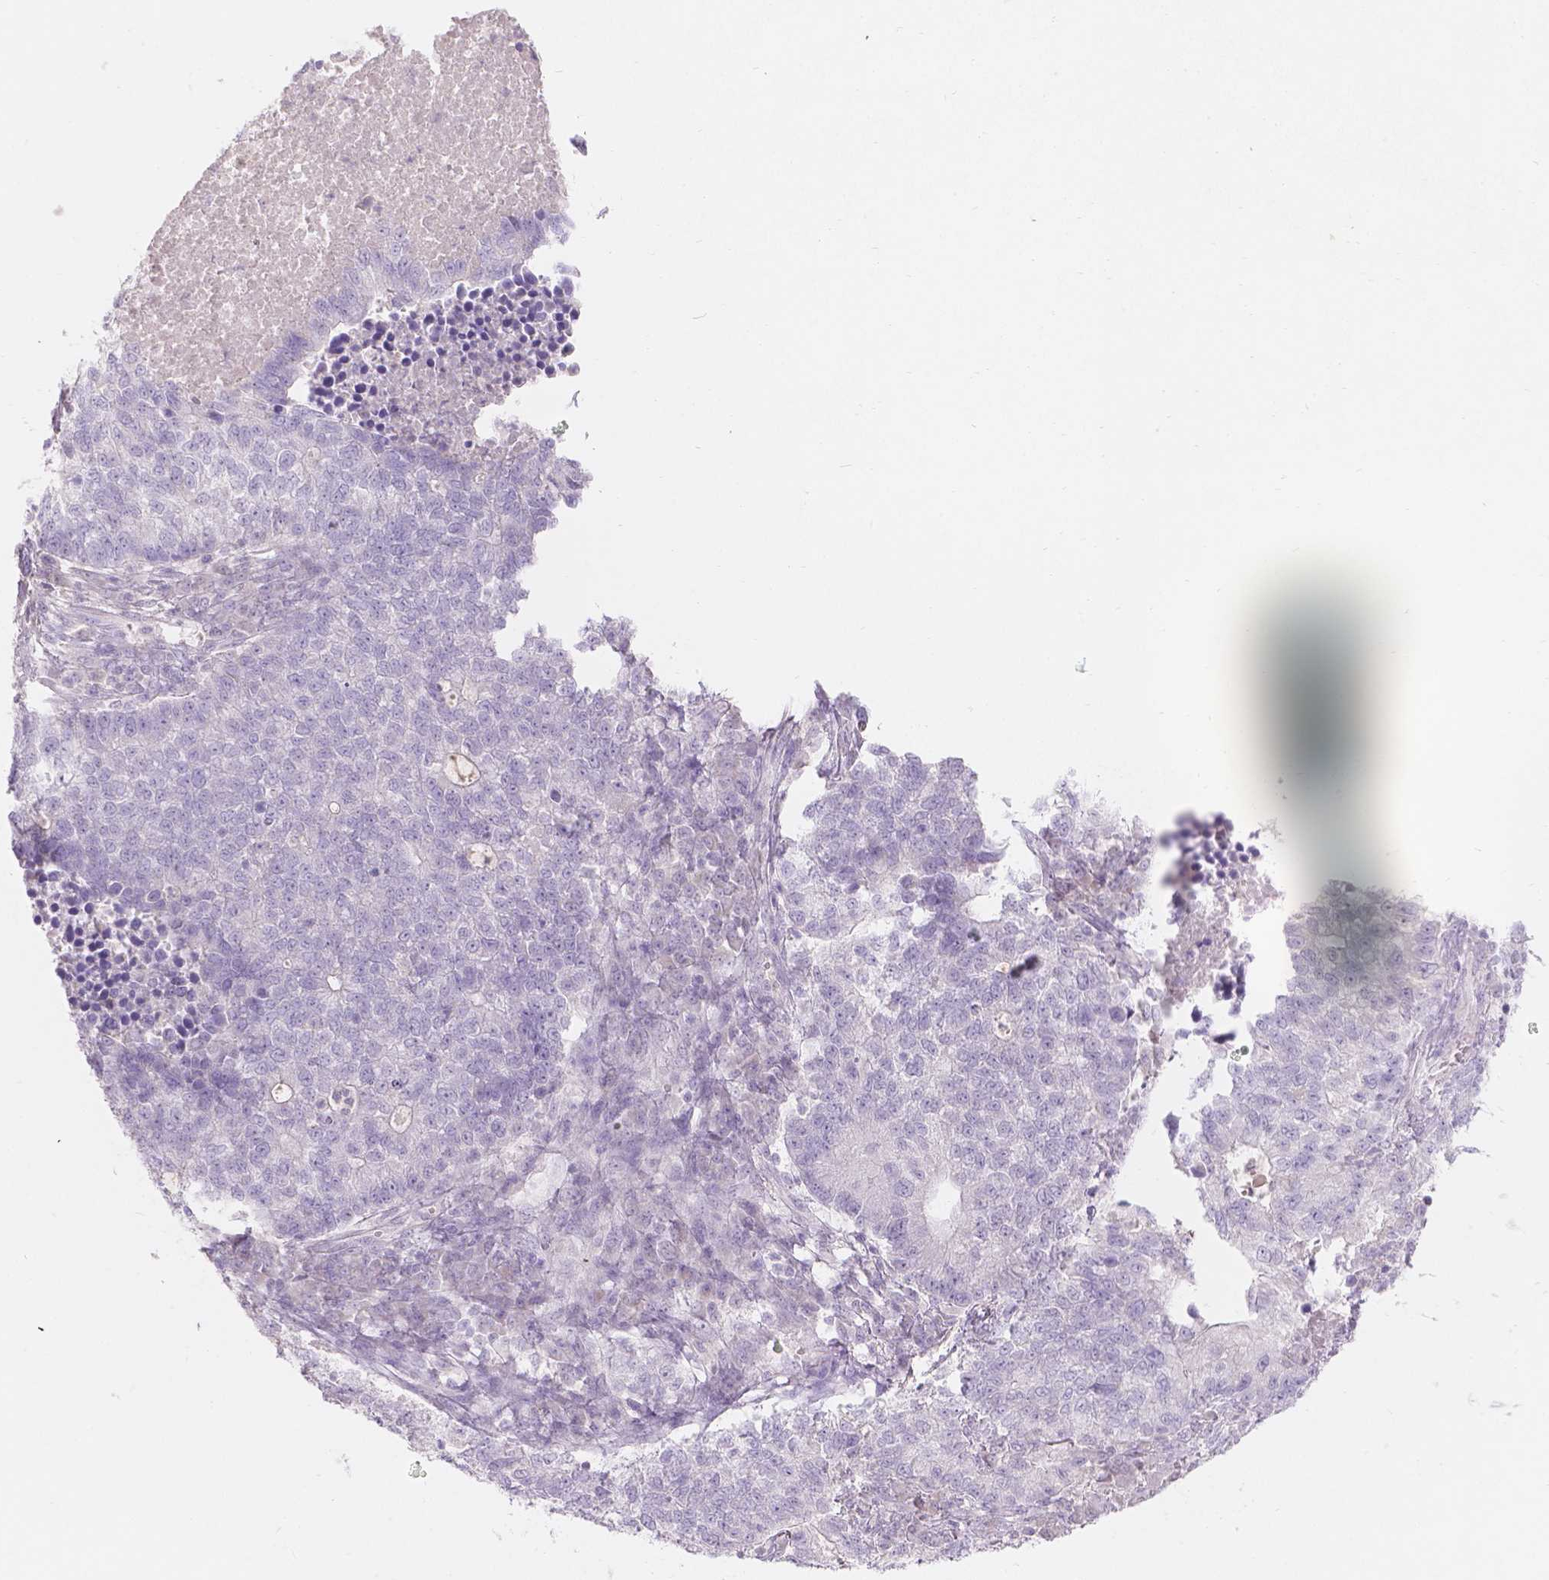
{"staining": {"intensity": "negative", "quantity": "none", "location": "none"}, "tissue": "lung cancer", "cell_type": "Tumor cells", "image_type": "cancer", "snomed": [{"axis": "morphology", "description": "Adenocarcinoma, NOS"}, {"axis": "topography", "description": "Lung"}], "caption": "Lung cancer (adenocarcinoma) stained for a protein using immunohistochemistry (IHC) demonstrates no expression tumor cells.", "gene": "DCAF4L1", "patient": {"sex": "male", "age": 57}}